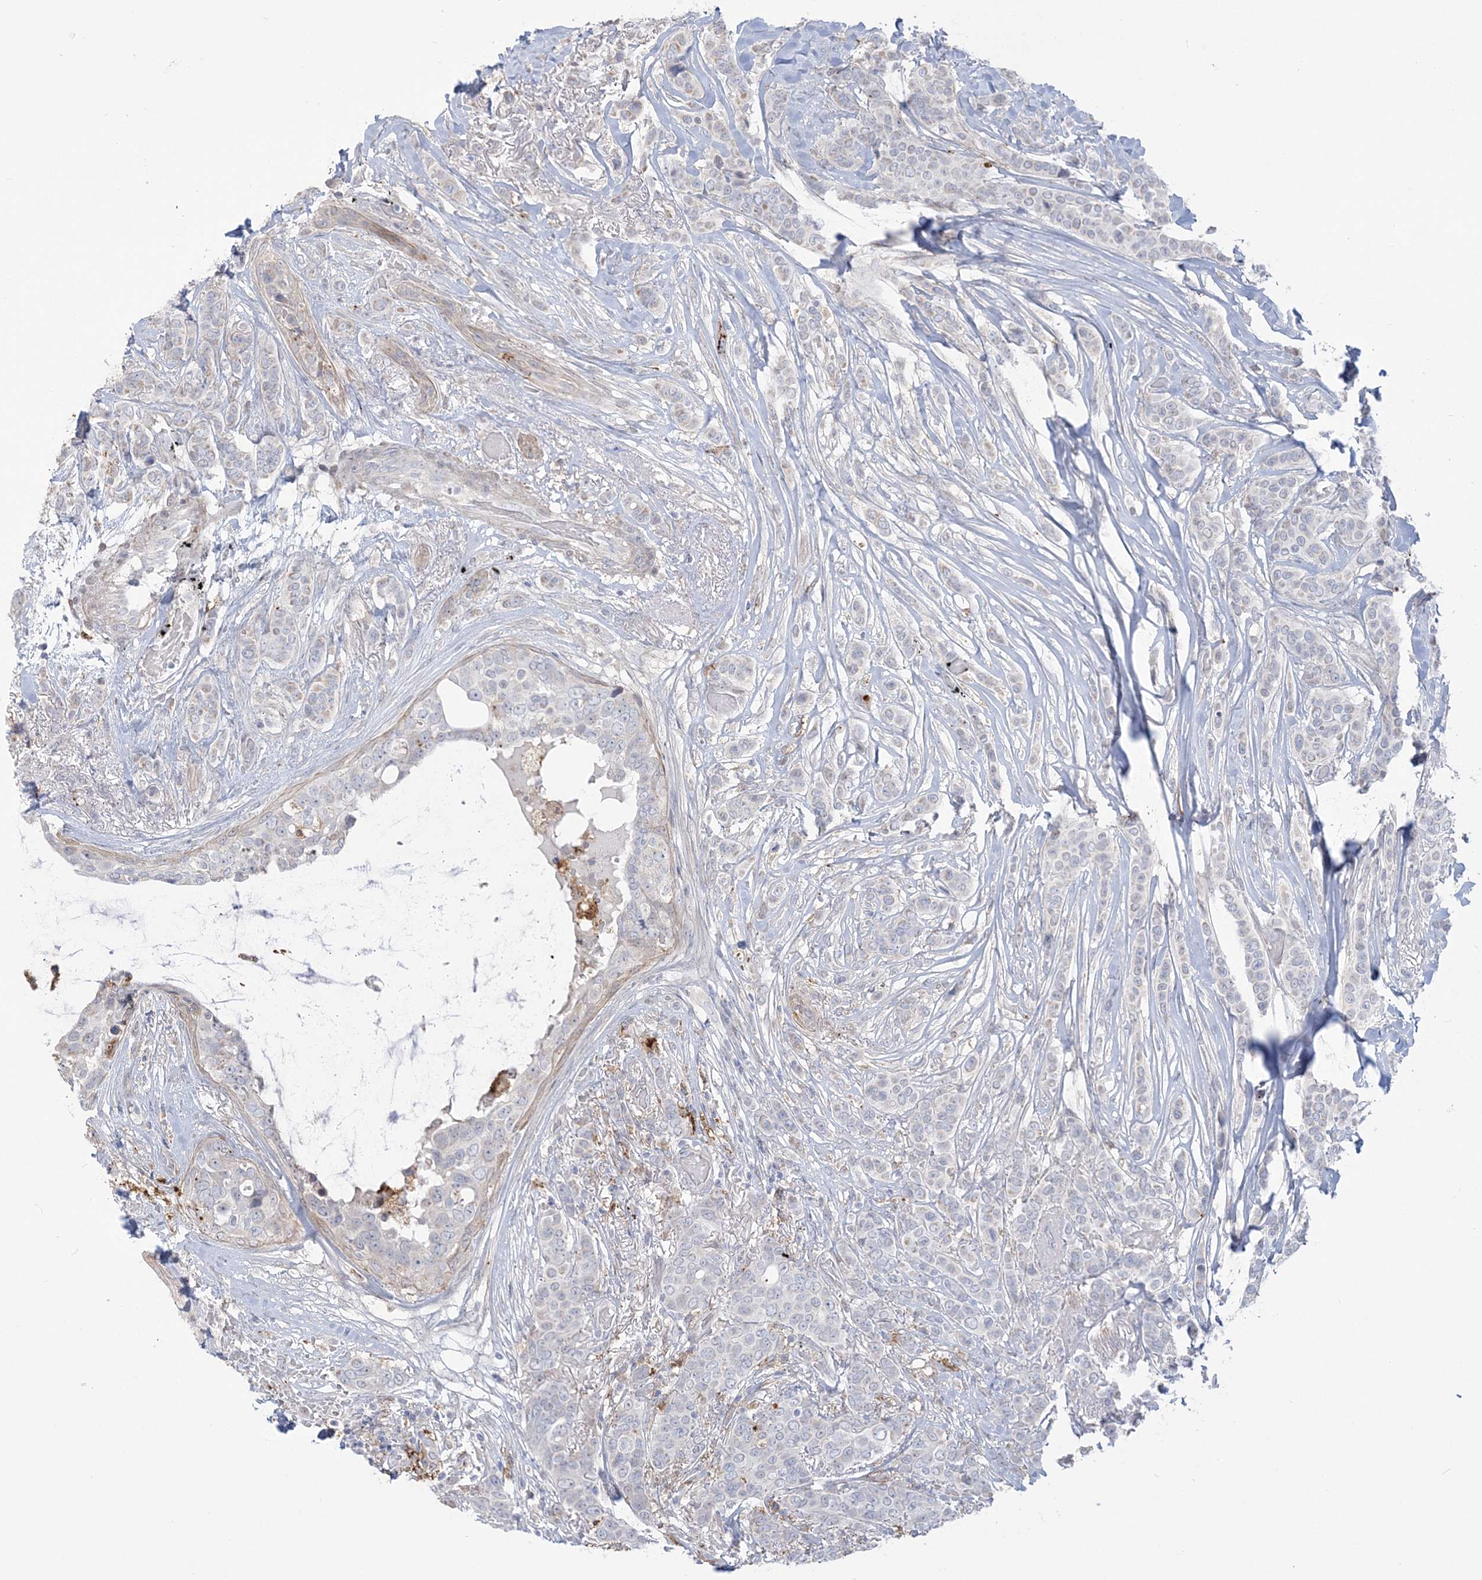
{"staining": {"intensity": "moderate", "quantity": "<25%", "location": "cytoplasmic/membranous"}, "tissue": "breast cancer", "cell_type": "Tumor cells", "image_type": "cancer", "snomed": [{"axis": "morphology", "description": "Lobular carcinoma"}, {"axis": "topography", "description": "Breast"}], "caption": "Immunohistochemistry (DAB (3,3'-diaminobenzidine)) staining of lobular carcinoma (breast) reveals moderate cytoplasmic/membranous protein positivity in about <25% of tumor cells.", "gene": "HAAO", "patient": {"sex": "female", "age": 51}}